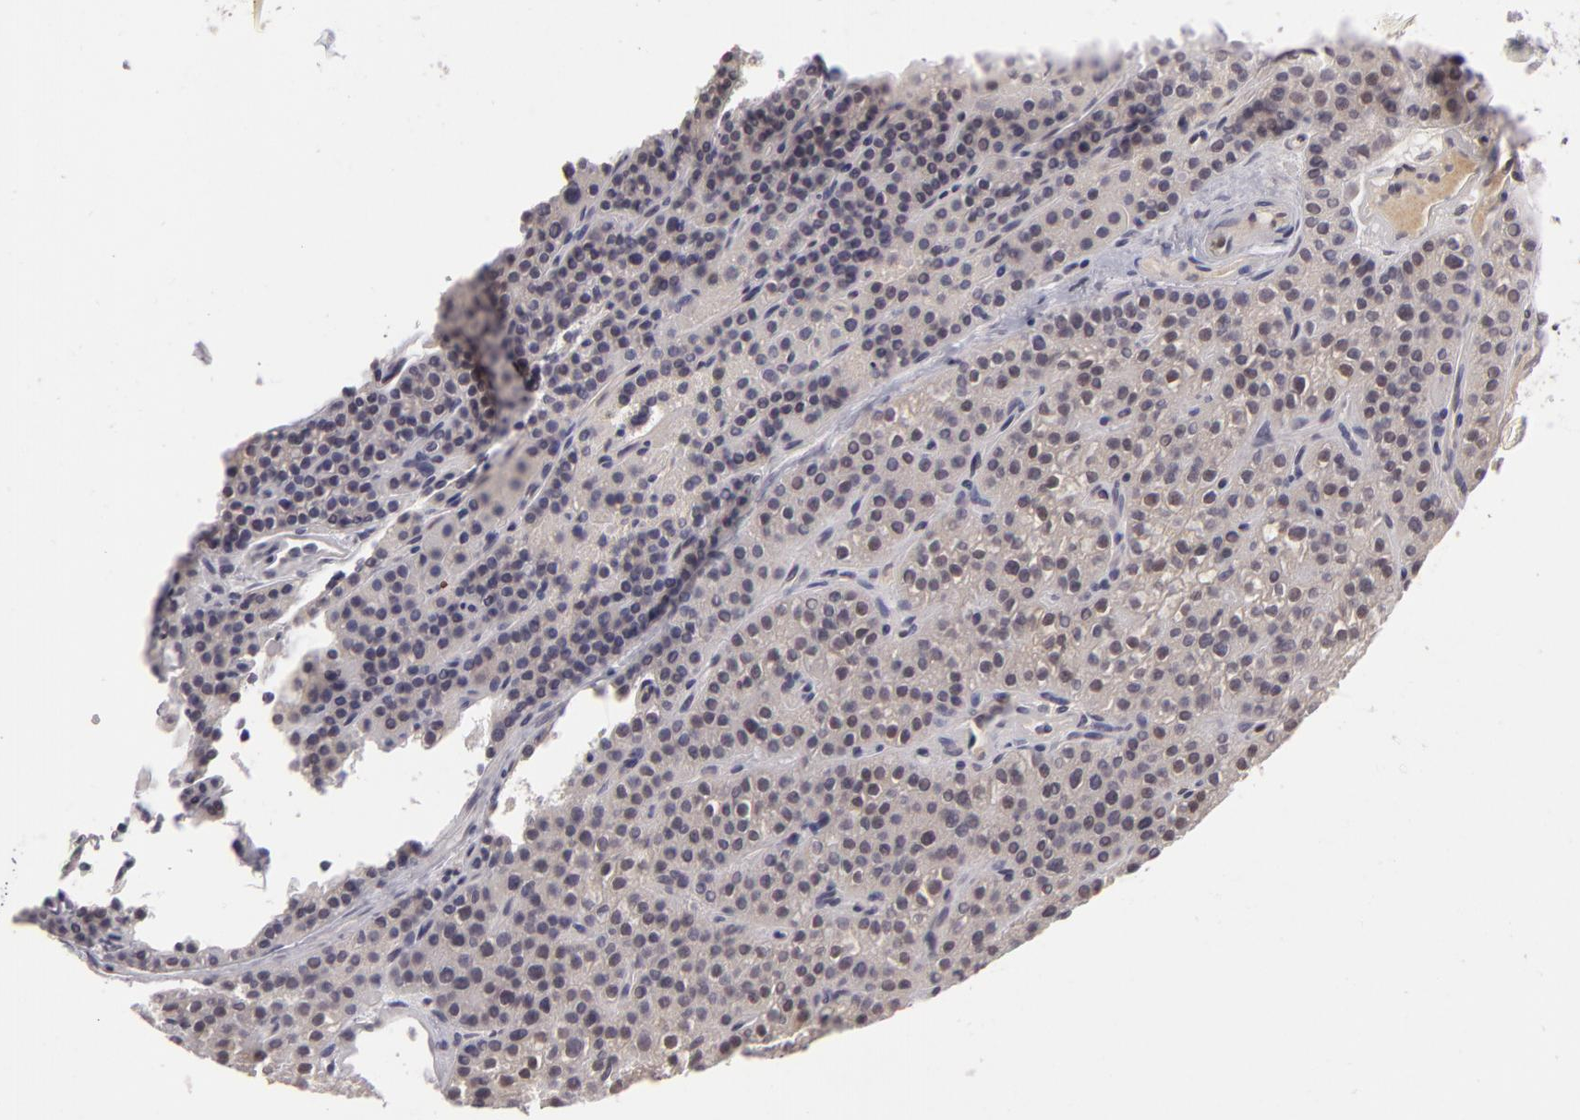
{"staining": {"intensity": "weak", "quantity": "25%-75%", "location": "cytoplasmic/membranous"}, "tissue": "parathyroid gland", "cell_type": "Glandular cells", "image_type": "normal", "snomed": [{"axis": "morphology", "description": "Normal tissue, NOS"}, {"axis": "topography", "description": "Parathyroid gland"}], "caption": "Normal parathyroid gland was stained to show a protein in brown. There is low levels of weak cytoplasmic/membranous staining in about 25%-75% of glandular cells. The staining is performed using DAB brown chromogen to label protein expression. The nuclei are counter-stained blue using hematoxylin.", "gene": "ZNF229", "patient": {"sex": "male", "age": 71}}